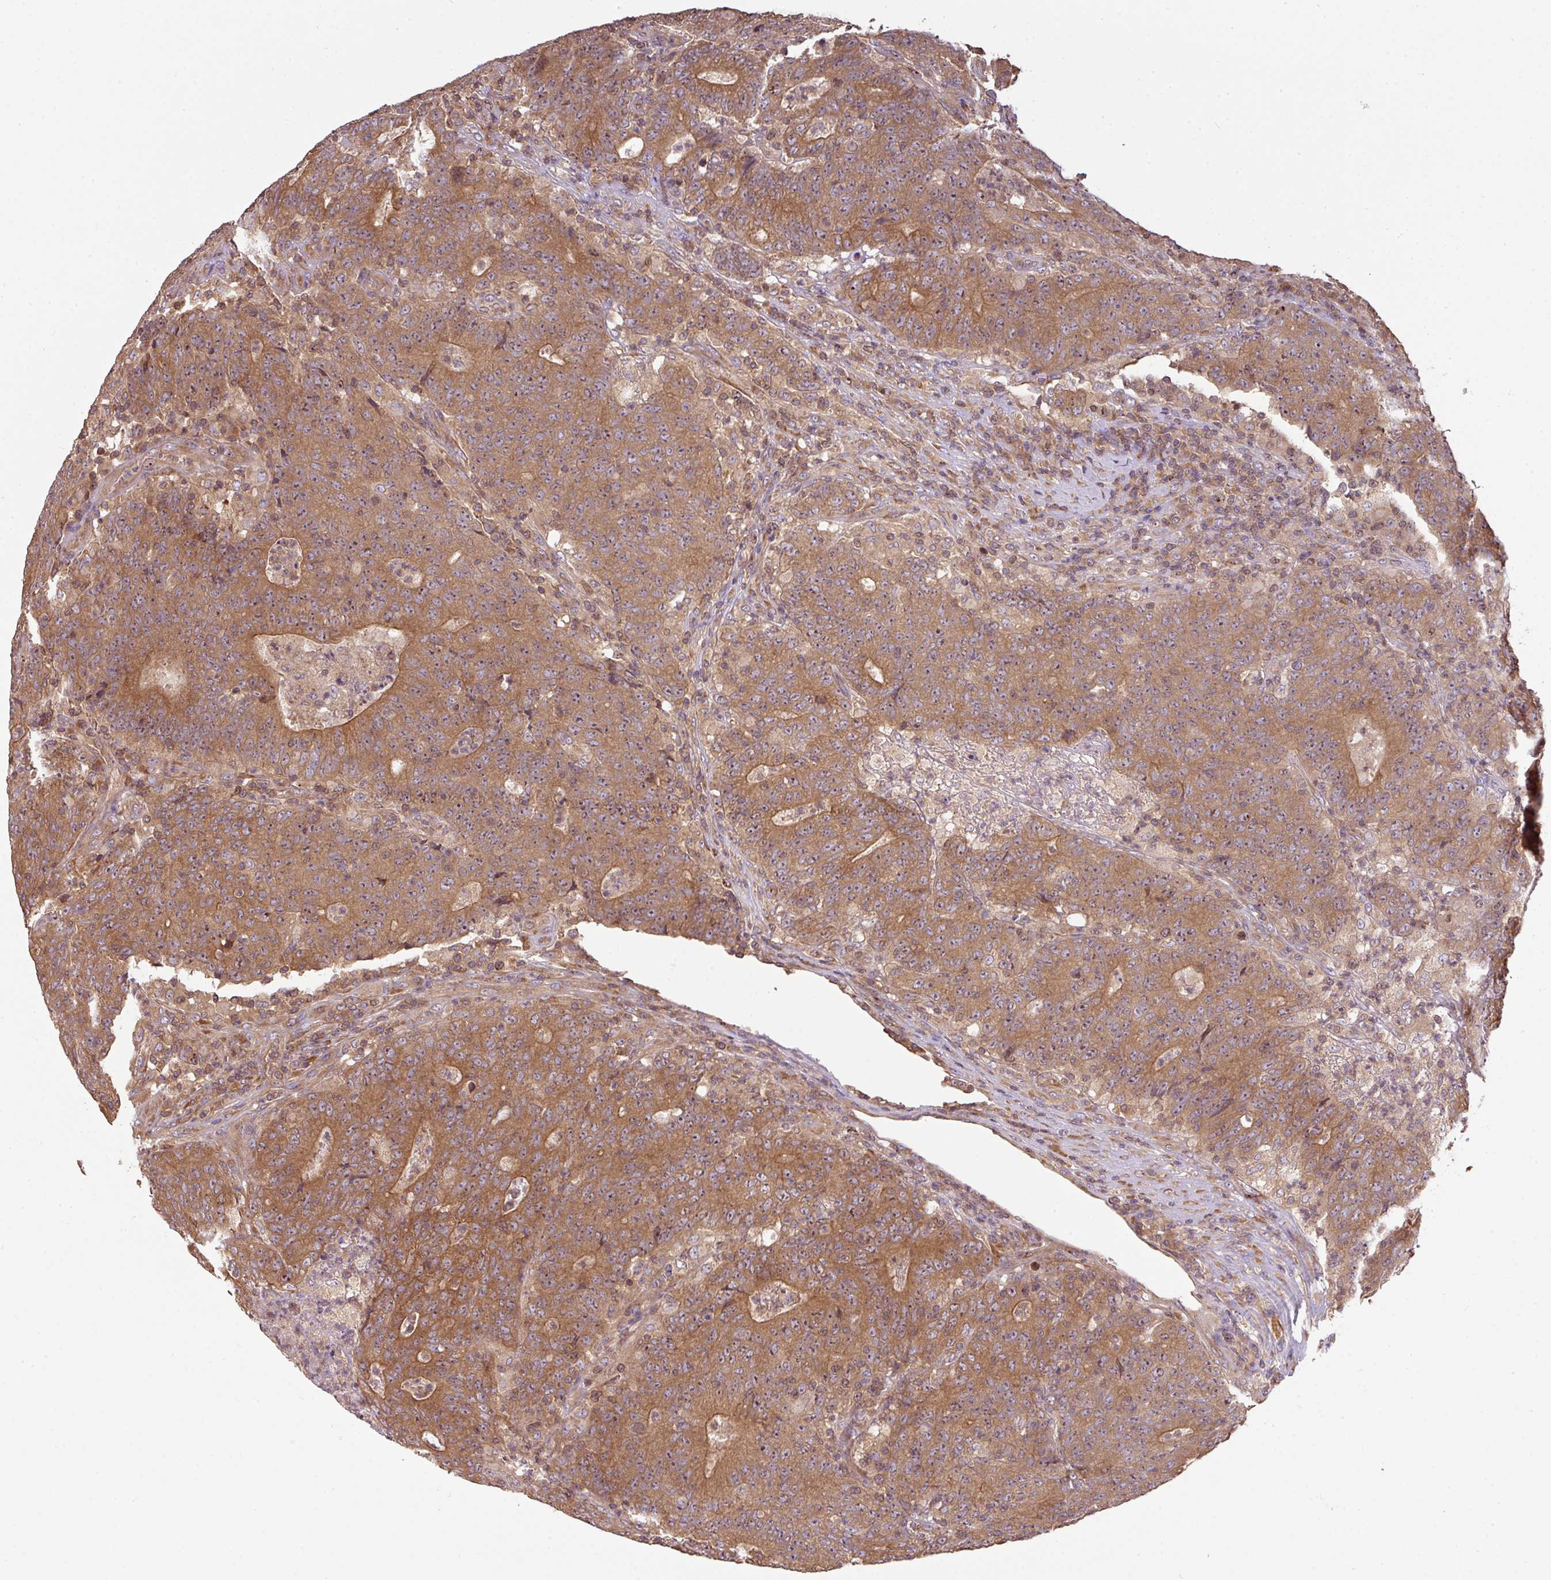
{"staining": {"intensity": "moderate", "quantity": ">75%", "location": "cytoplasmic/membranous,nuclear"}, "tissue": "colorectal cancer", "cell_type": "Tumor cells", "image_type": "cancer", "snomed": [{"axis": "morphology", "description": "Adenocarcinoma, NOS"}, {"axis": "topography", "description": "Colon"}], "caption": "There is medium levels of moderate cytoplasmic/membranous and nuclear positivity in tumor cells of colorectal cancer (adenocarcinoma), as demonstrated by immunohistochemical staining (brown color).", "gene": "VENTX", "patient": {"sex": "female", "age": 75}}